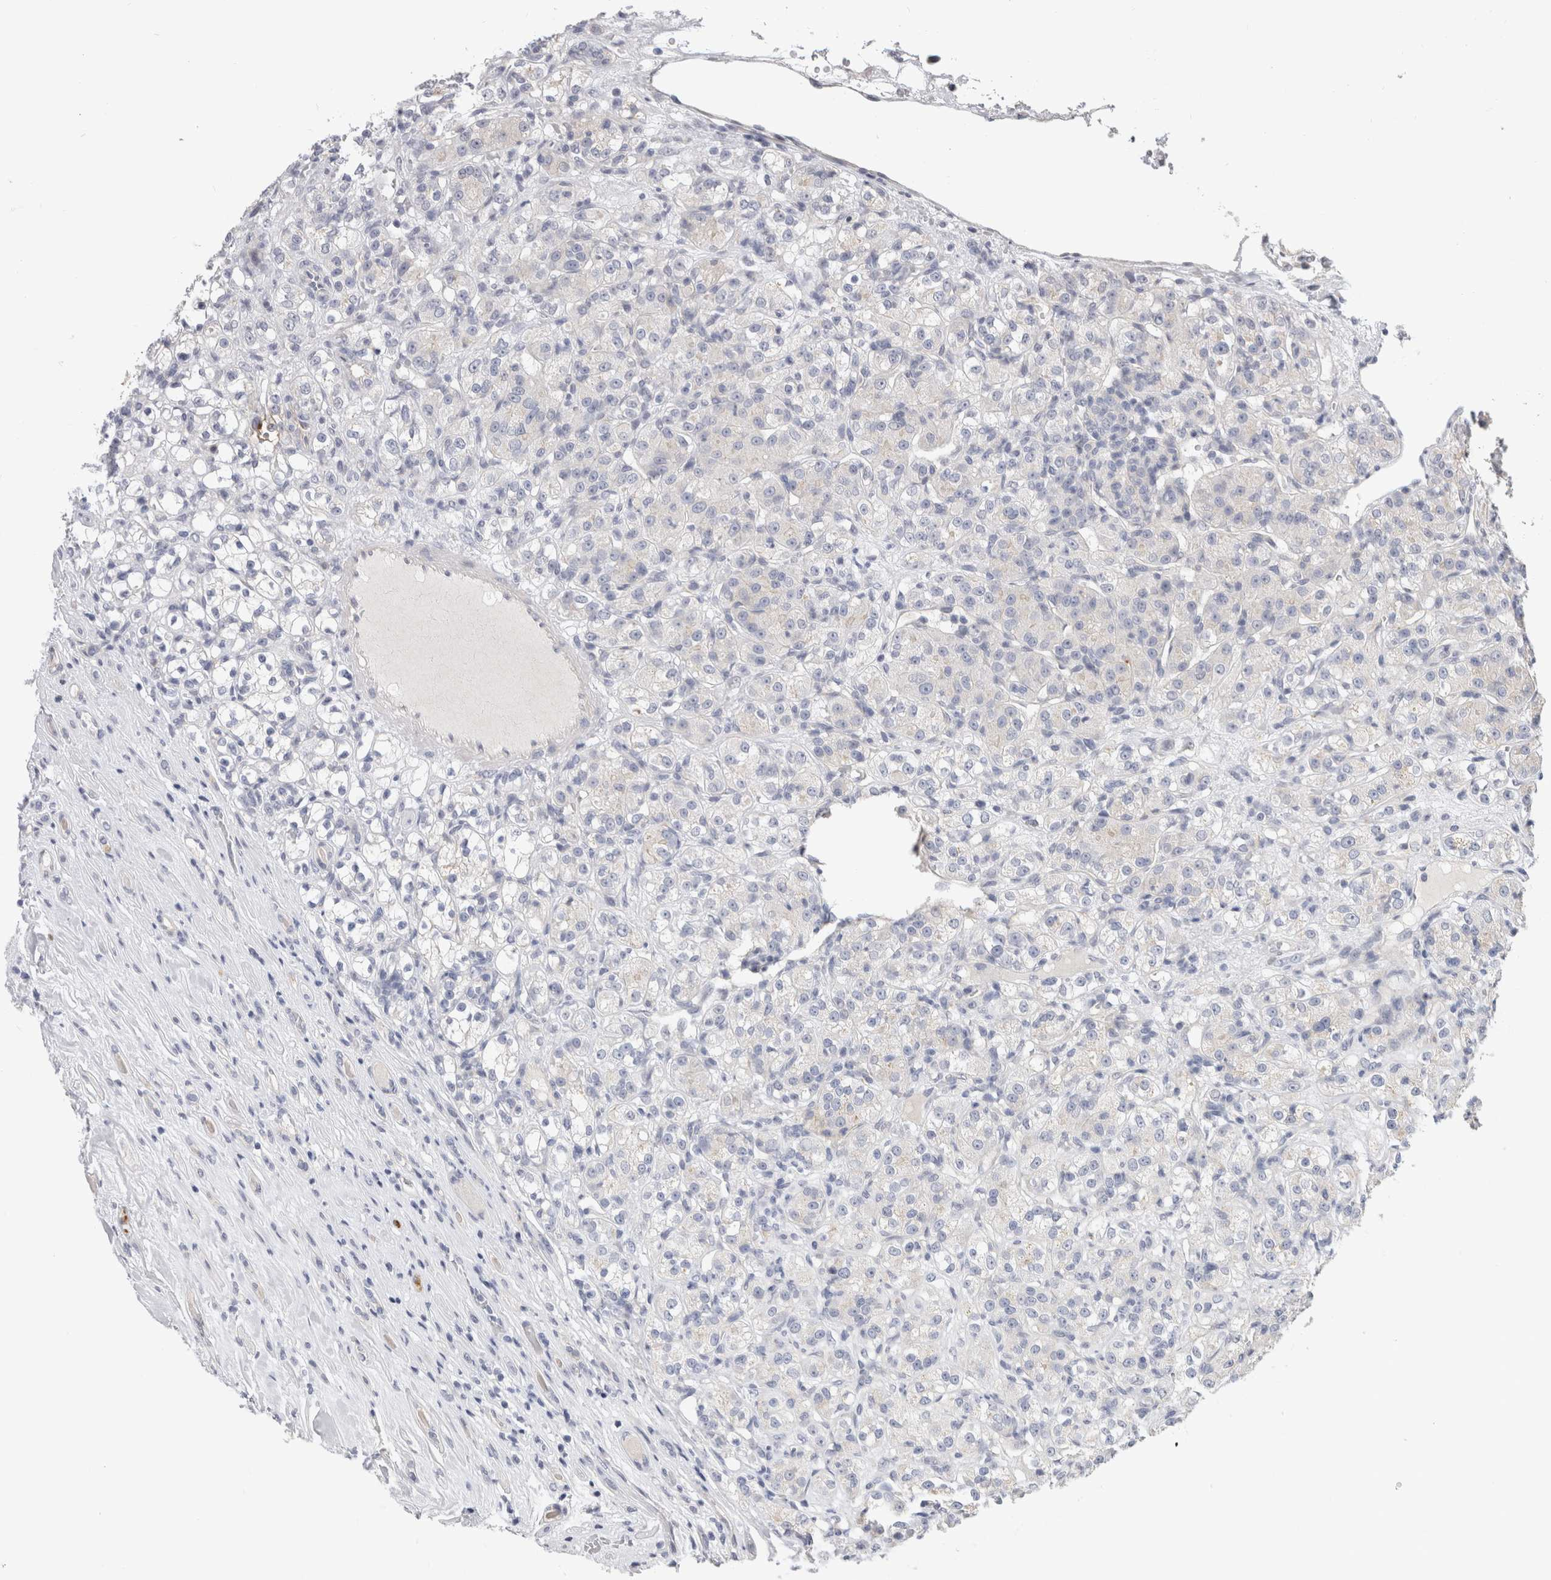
{"staining": {"intensity": "negative", "quantity": "none", "location": "none"}, "tissue": "renal cancer", "cell_type": "Tumor cells", "image_type": "cancer", "snomed": [{"axis": "morphology", "description": "Normal tissue, NOS"}, {"axis": "morphology", "description": "Adenocarcinoma, NOS"}, {"axis": "topography", "description": "Kidney"}], "caption": "Human renal cancer (adenocarcinoma) stained for a protein using immunohistochemistry (IHC) displays no positivity in tumor cells.", "gene": "AFP", "patient": {"sex": "male", "age": 61}}